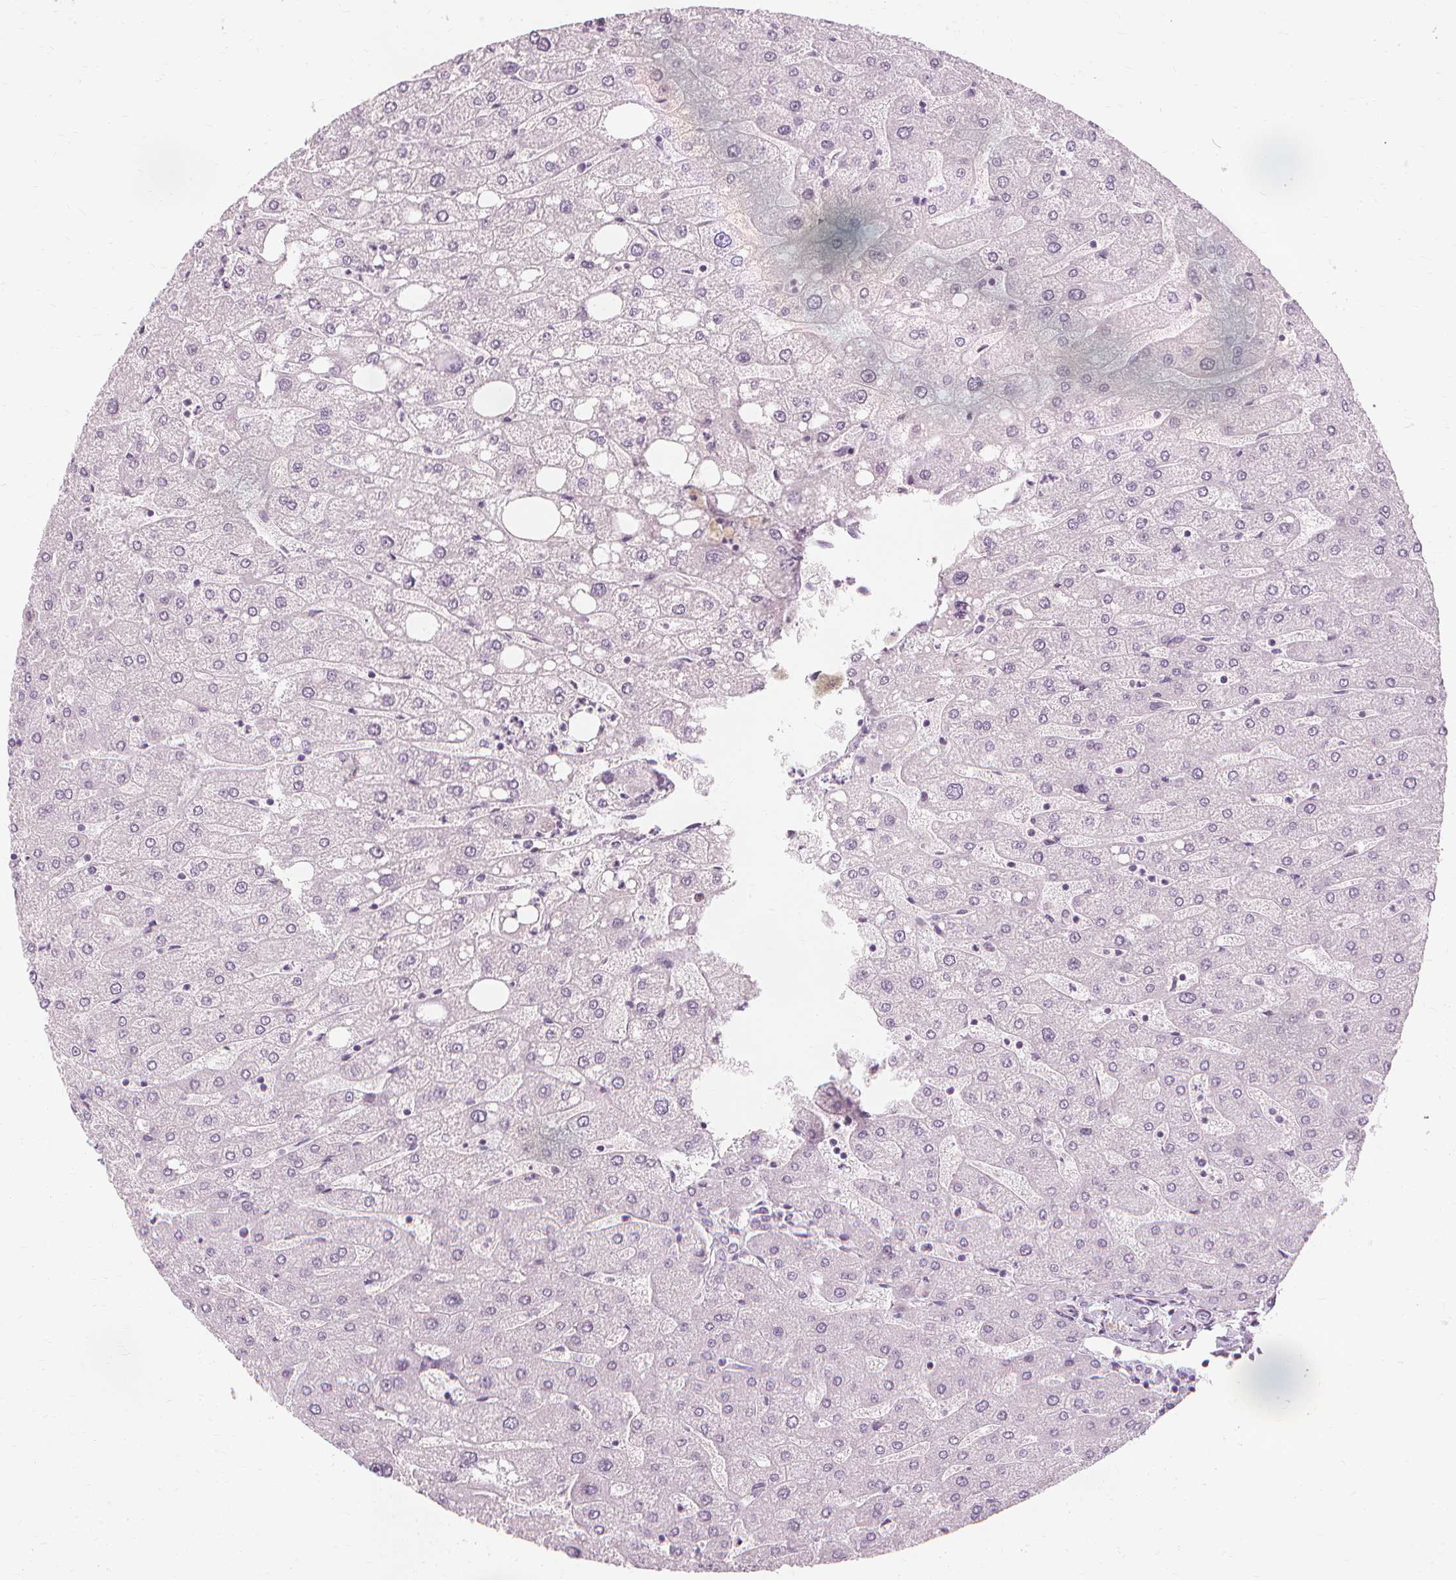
{"staining": {"intensity": "negative", "quantity": "none", "location": "none"}, "tissue": "liver", "cell_type": "Cholangiocytes", "image_type": "normal", "snomed": [{"axis": "morphology", "description": "Normal tissue, NOS"}, {"axis": "topography", "description": "Liver"}], "caption": "Immunohistochemical staining of benign liver exhibits no significant staining in cholangiocytes. (DAB (3,3'-diaminobenzidine) immunohistochemistry with hematoxylin counter stain).", "gene": "MUC12", "patient": {"sex": "male", "age": 67}}